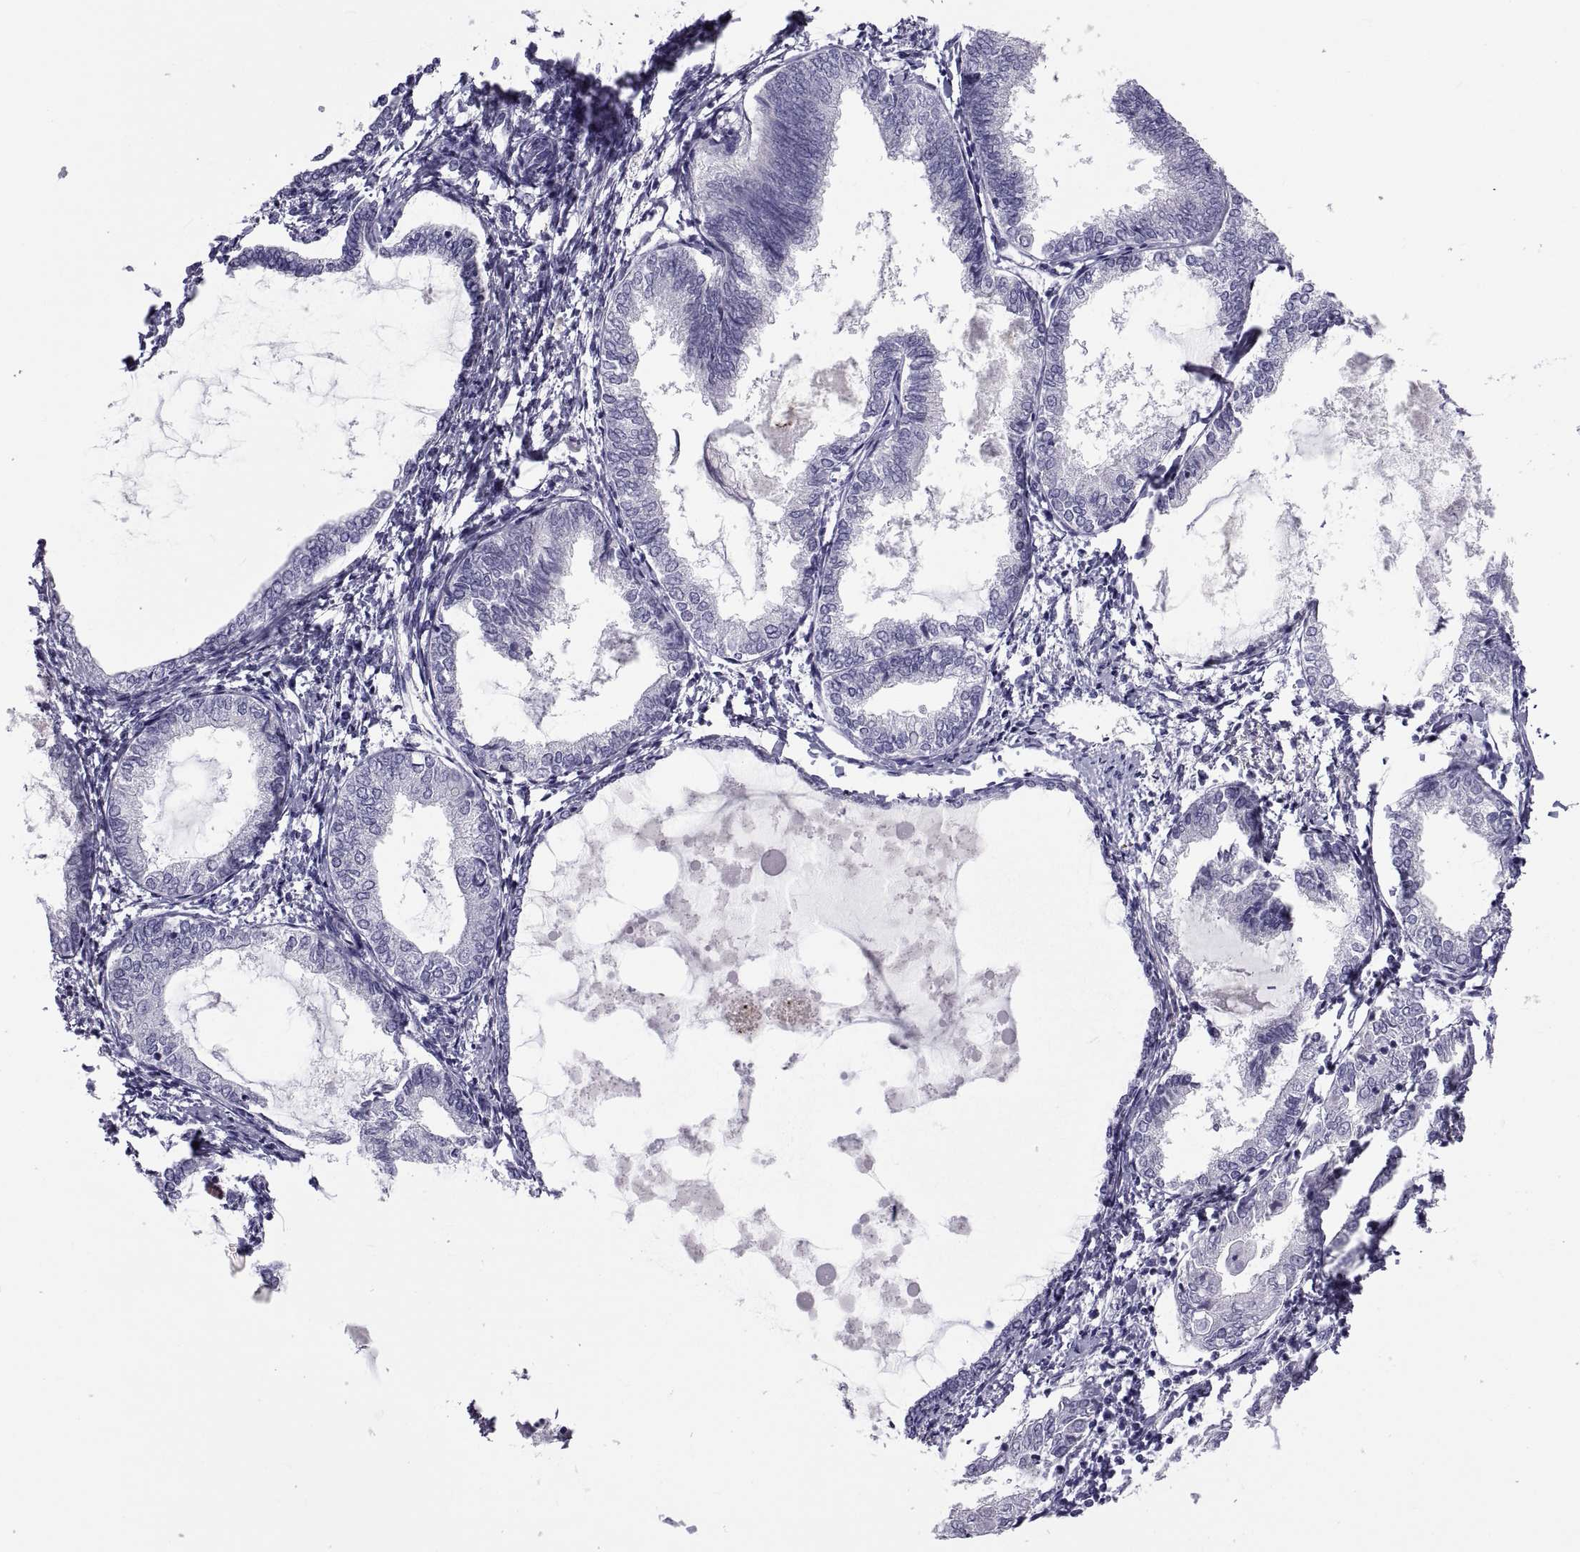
{"staining": {"intensity": "negative", "quantity": "none", "location": "none"}, "tissue": "endometrial cancer", "cell_type": "Tumor cells", "image_type": "cancer", "snomed": [{"axis": "morphology", "description": "Adenocarcinoma, NOS"}, {"axis": "topography", "description": "Endometrium"}], "caption": "Tumor cells show no significant staining in endometrial cancer (adenocarcinoma). The staining was performed using DAB to visualize the protein expression in brown, while the nuclei were stained in blue with hematoxylin (Magnification: 20x).", "gene": "MAGEB1", "patient": {"sex": "female", "age": 68}}